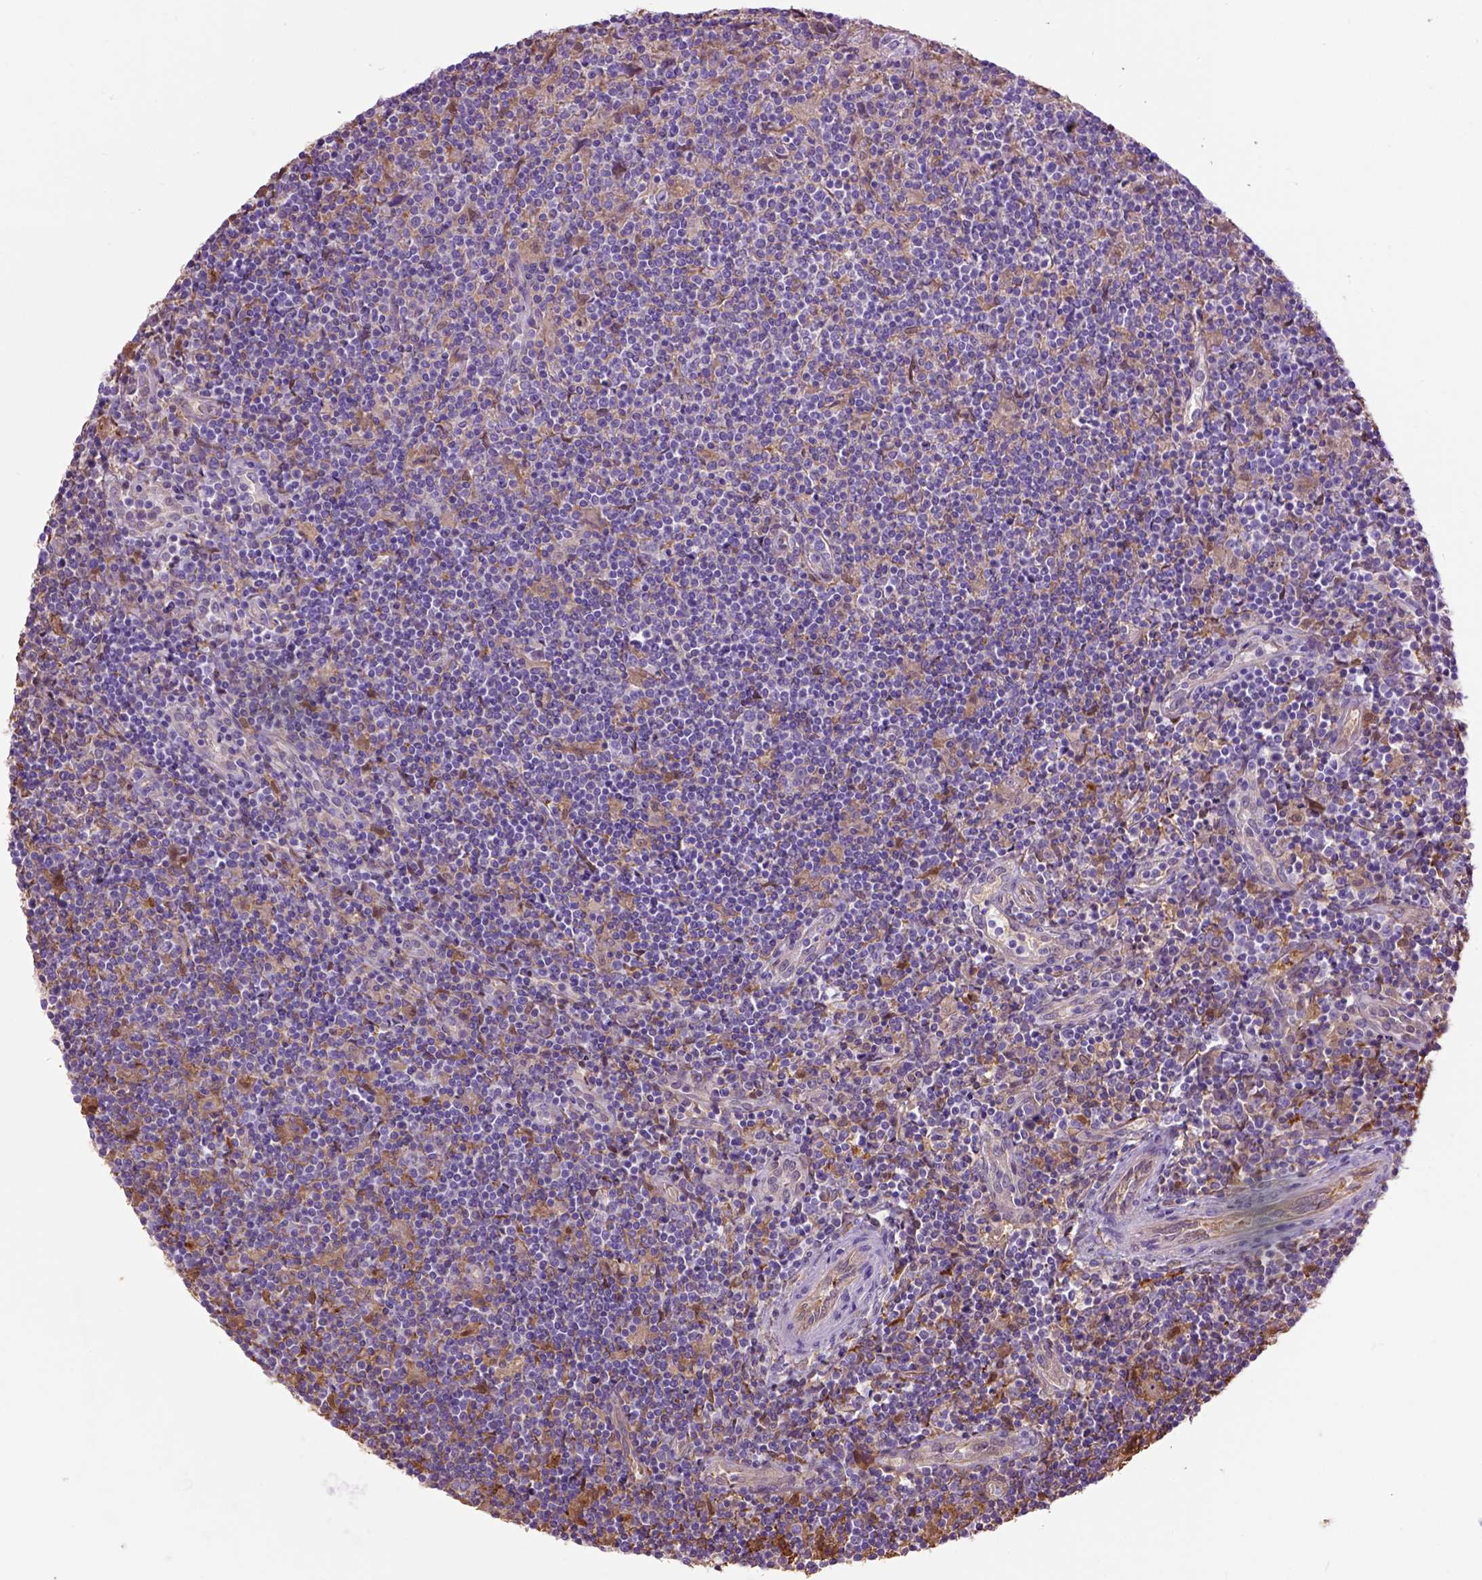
{"staining": {"intensity": "moderate", "quantity": ">75%", "location": "cytoplasmic/membranous"}, "tissue": "lymphoma", "cell_type": "Tumor cells", "image_type": "cancer", "snomed": [{"axis": "morphology", "description": "Hodgkin's disease, NOS"}, {"axis": "topography", "description": "Lymph node"}], "caption": "Immunohistochemical staining of Hodgkin's disease displays medium levels of moderate cytoplasmic/membranous protein positivity in about >75% of tumor cells. (Stains: DAB in brown, nuclei in blue, Microscopy: brightfield microscopy at high magnification).", "gene": "SEMA4F", "patient": {"sex": "male", "age": 40}}